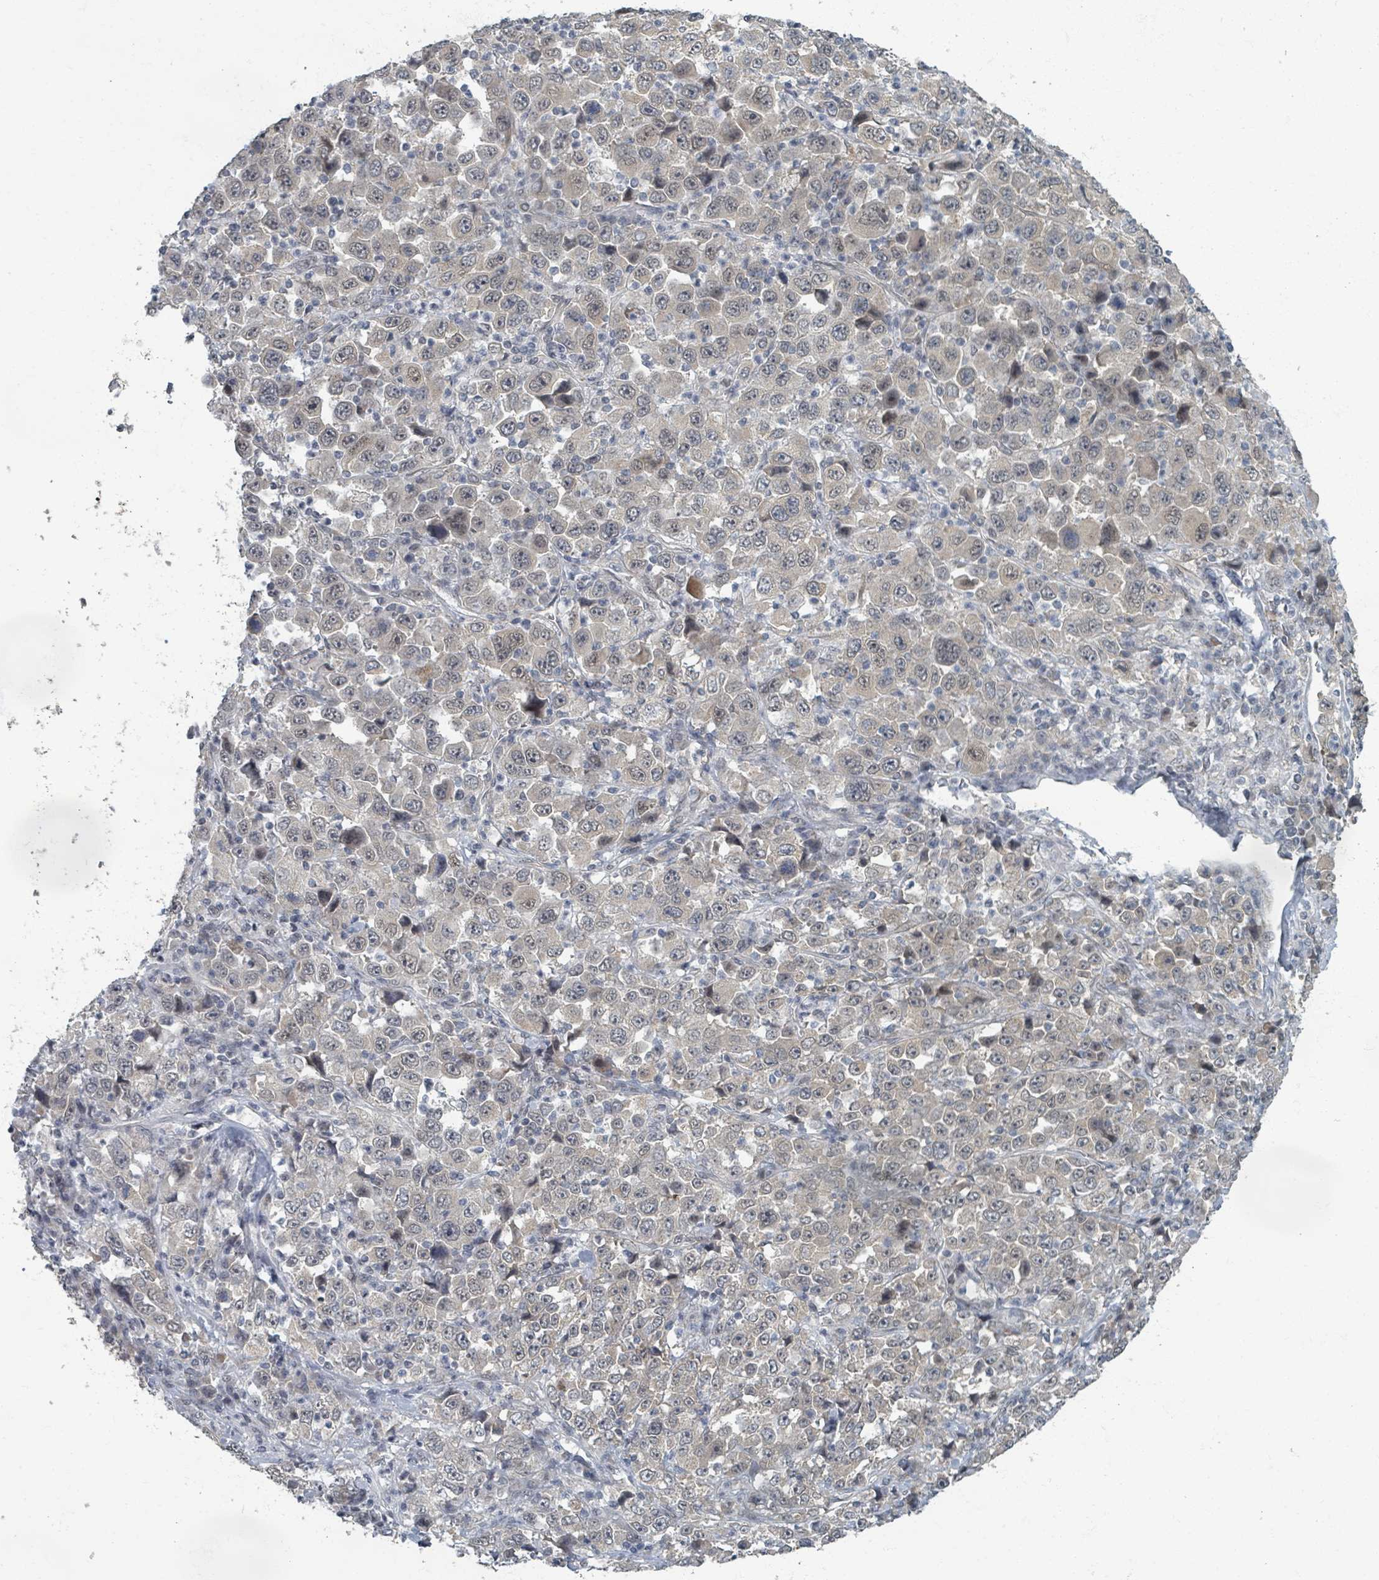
{"staining": {"intensity": "weak", "quantity": "25%-75%", "location": "nuclear"}, "tissue": "stomach cancer", "cell_type": "Tumor cells", "image_type": "cancer", "snomed": [{"axis": "morphology", "description": "Normal tissue, NOS"}, {"axis": "morphology", "description": "Adenocarcinoma, NOS"}, {"axis": "topography", "description": "Stomach, upper"}, {"axis": "topography", "description": "Stomach"}], "caption": "DAB (3,3'-diaminobenzidine) immunohistochemical staining of stomach adenocarcinoma reveals weak nuclear protein staining in about 25%-75% of tumor cells. The staining was performed using DAB to visualize the protein expression in brown, while the nuclei were stained in blue with hematoxylin (Magnification: 20x).", "gene": "INTS15", "patient": {"sex": "male", "age": 59}}